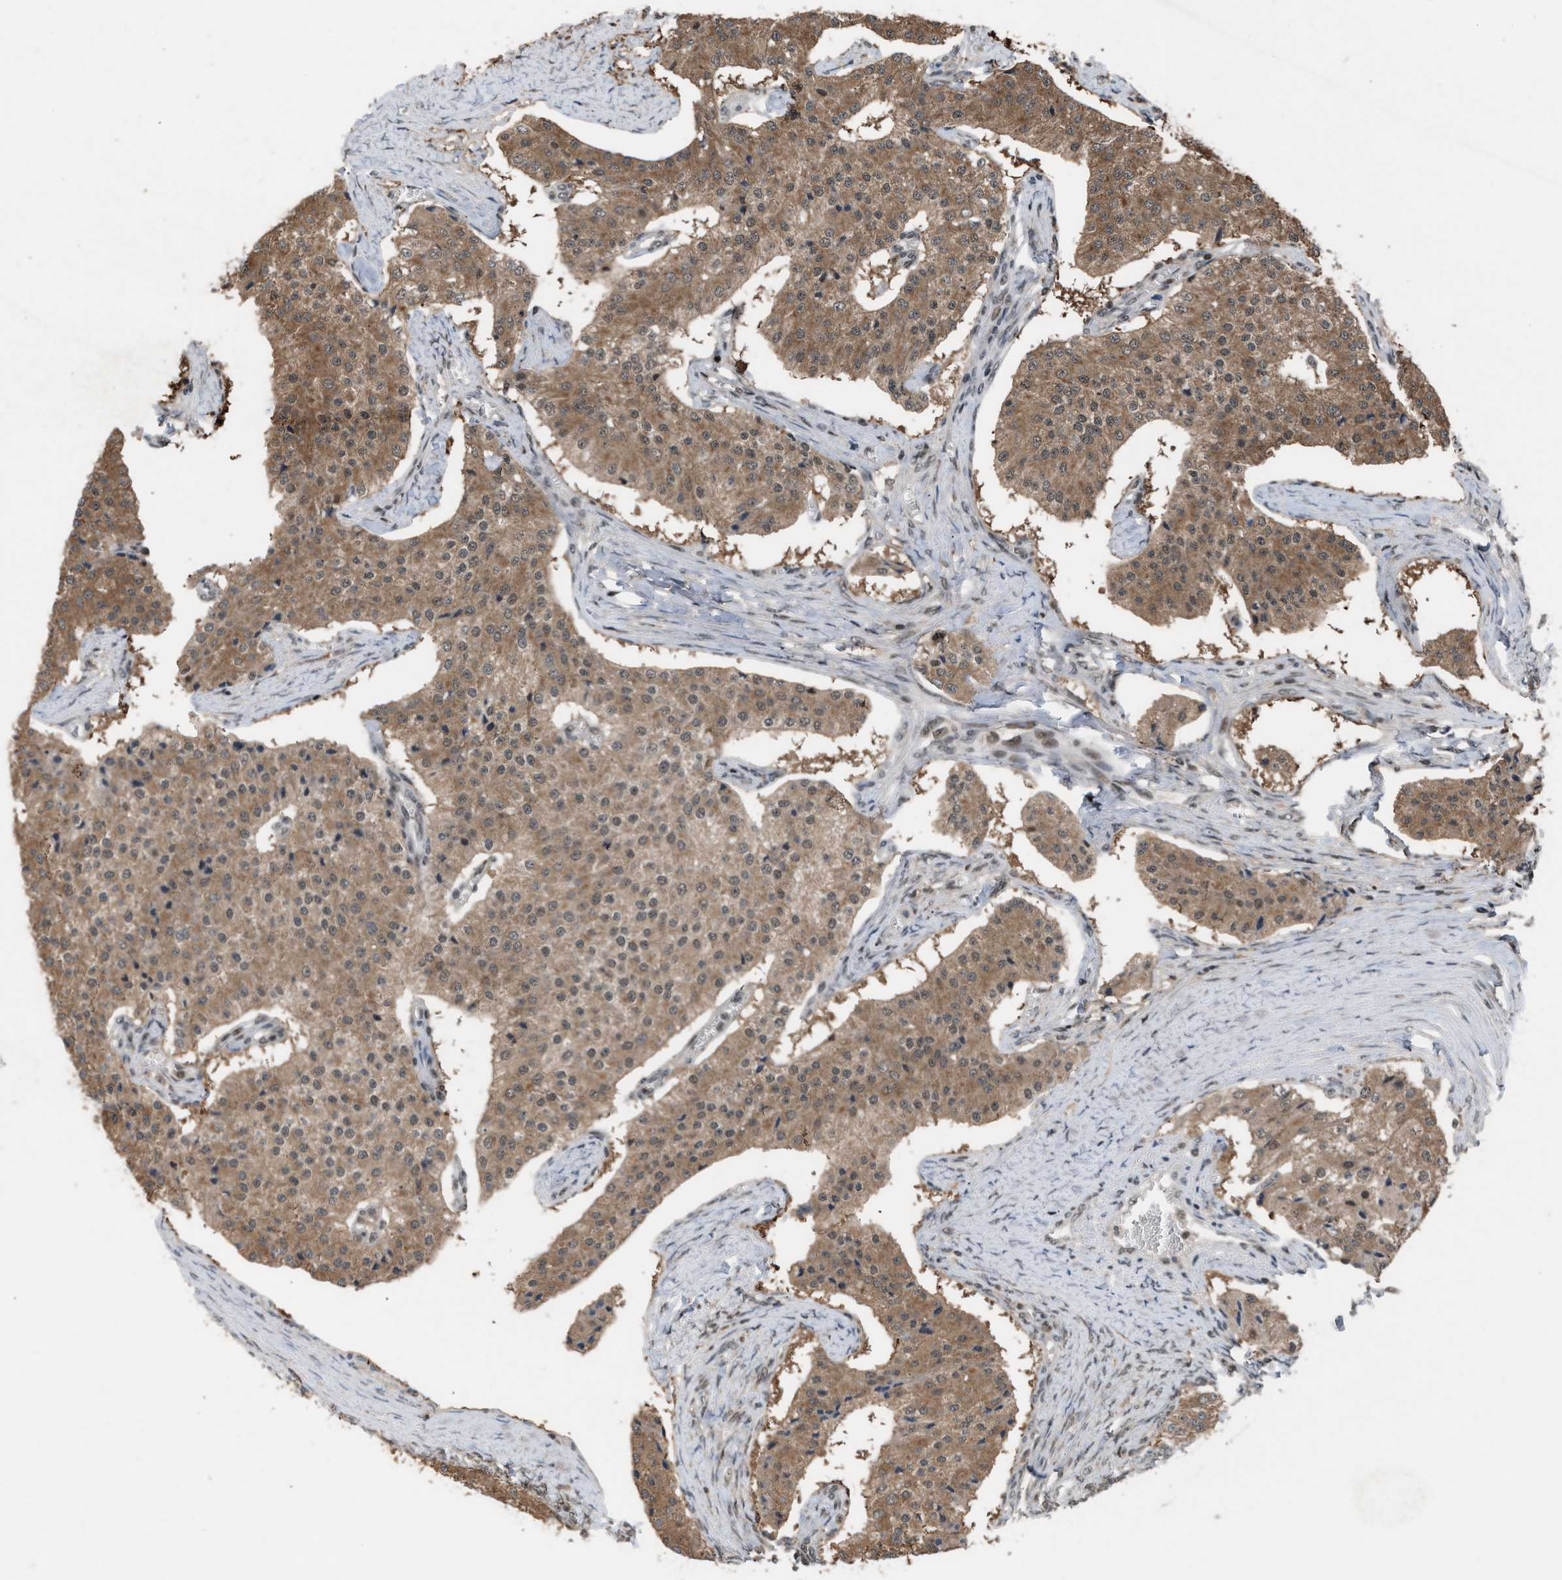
{"staining": {"intensity": "moderate", "quantity": ">75%", "location": "cytoplasmic/membranous"}, "tissue": "carcinoid", "cell_type": "Tumor cells", "image_type": "cancer", "snomed": [{"axis": "morphology", "description": "Carcinoid, malignant, NOS"}, {"axis": "topography", "description": "Colon"}], "caption": "Immunohistochemistry (IHC) micrograph of carcinoid stained for a protein (brown), which shows medium levels of moderate cytoplasmic/membranous expression in about >75% of tumor cells.", "gene": "PRPF4", "patient": {"sex": "female", "age": 52}}